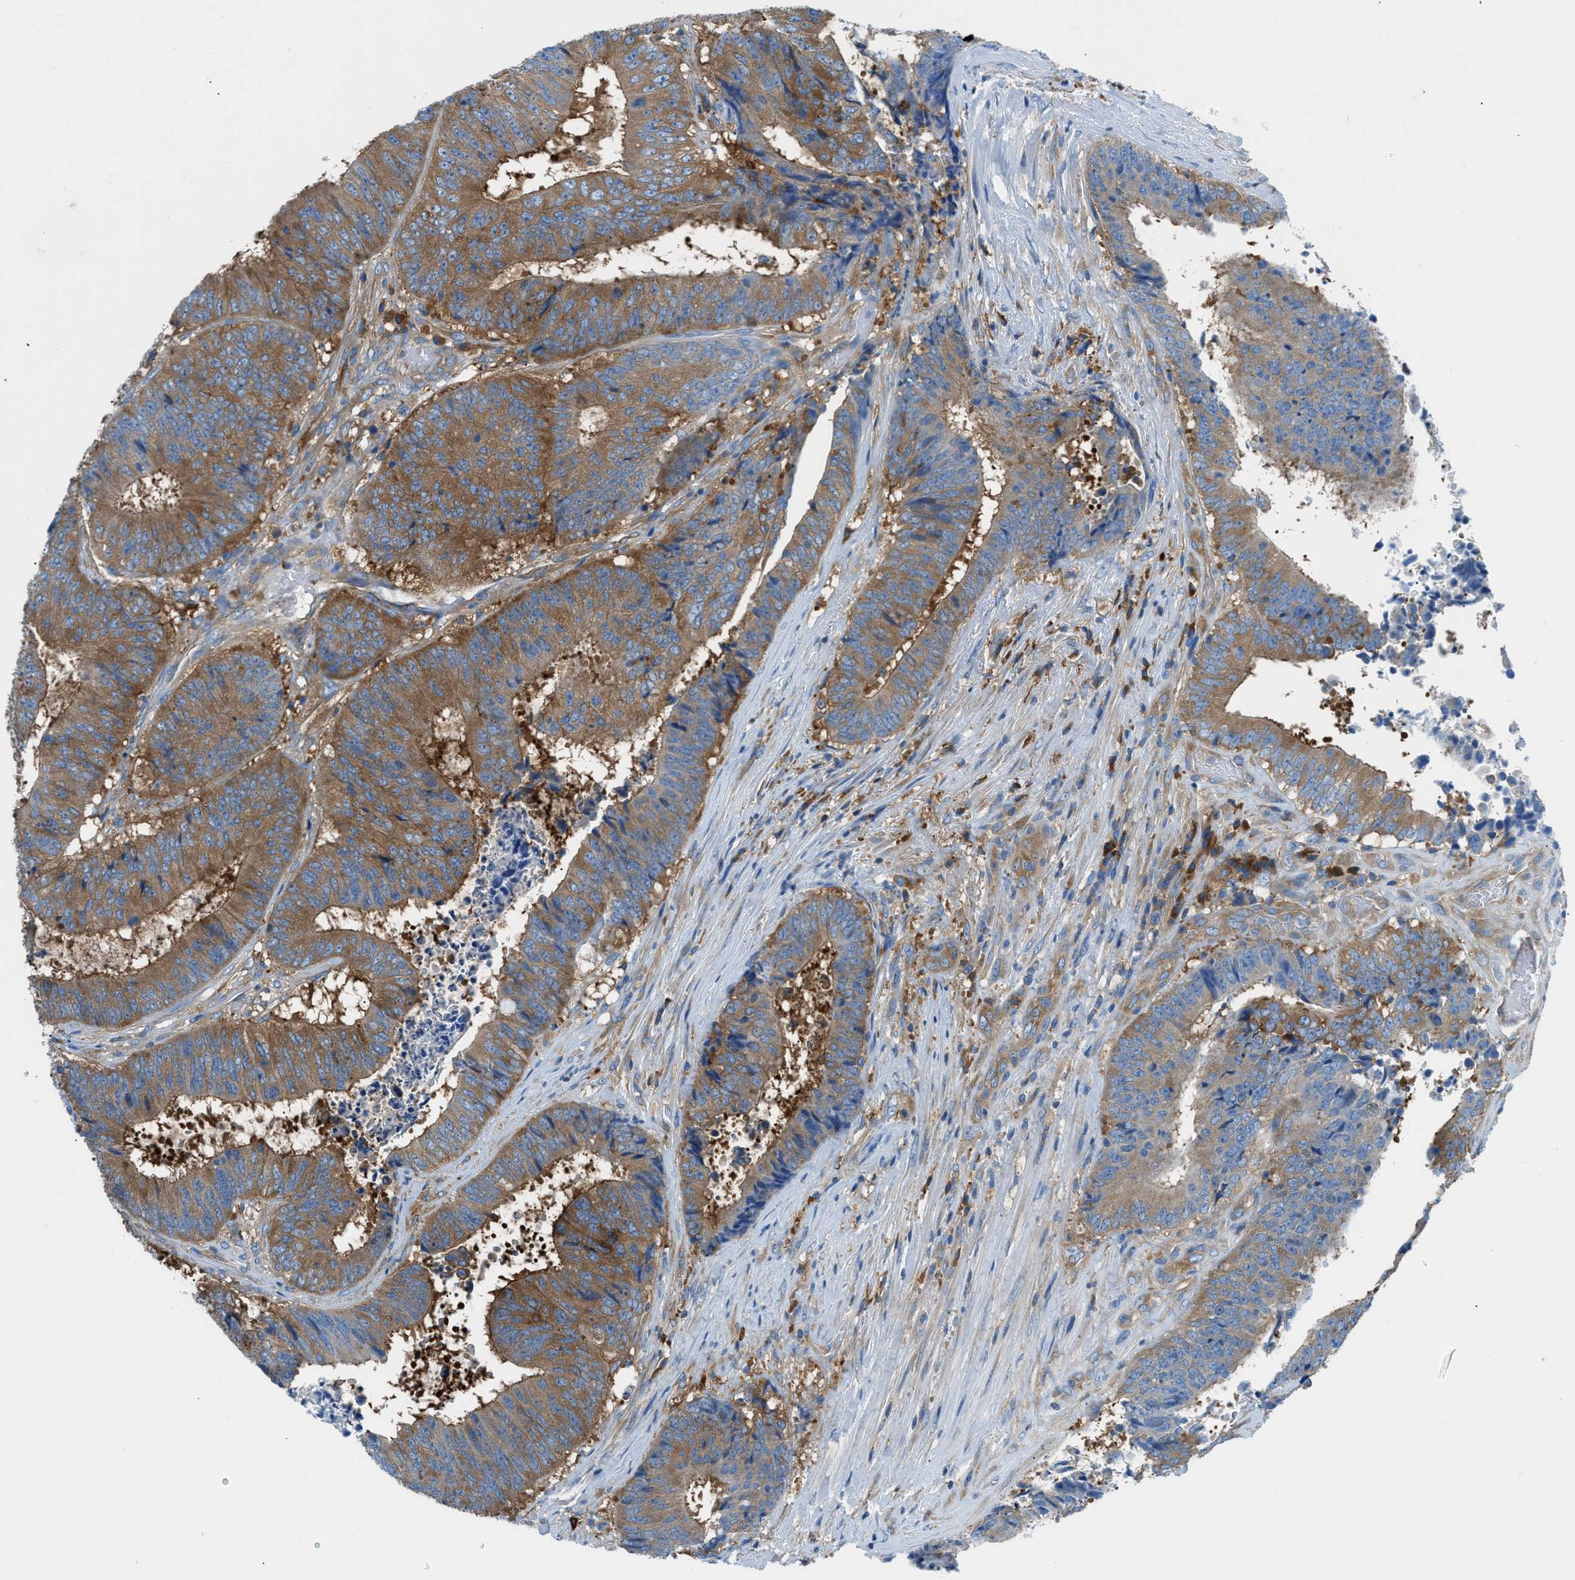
{"staining": {"intensity": "moderate", "quantity": ">75%", "location": "cytoplasmic/membranous"}, "tissue": "colorectal cancer", "cell_type": "Tumor cells", "image_type": "cancer", "snomed": [{"axis": "morphology", "description": "Adenocarcinoma, NOS"}, {"axis": "topography", "description": "Rectum"}], "caption": "Immunohistochemical staining of adenocarcinoma (colorectal) displays medium levels of moderate cytoplasmic/membranous staining in approximately >75% of tumor cells.", "gene": "SARS1", "patient": {"sex": "male", "age": 72}}